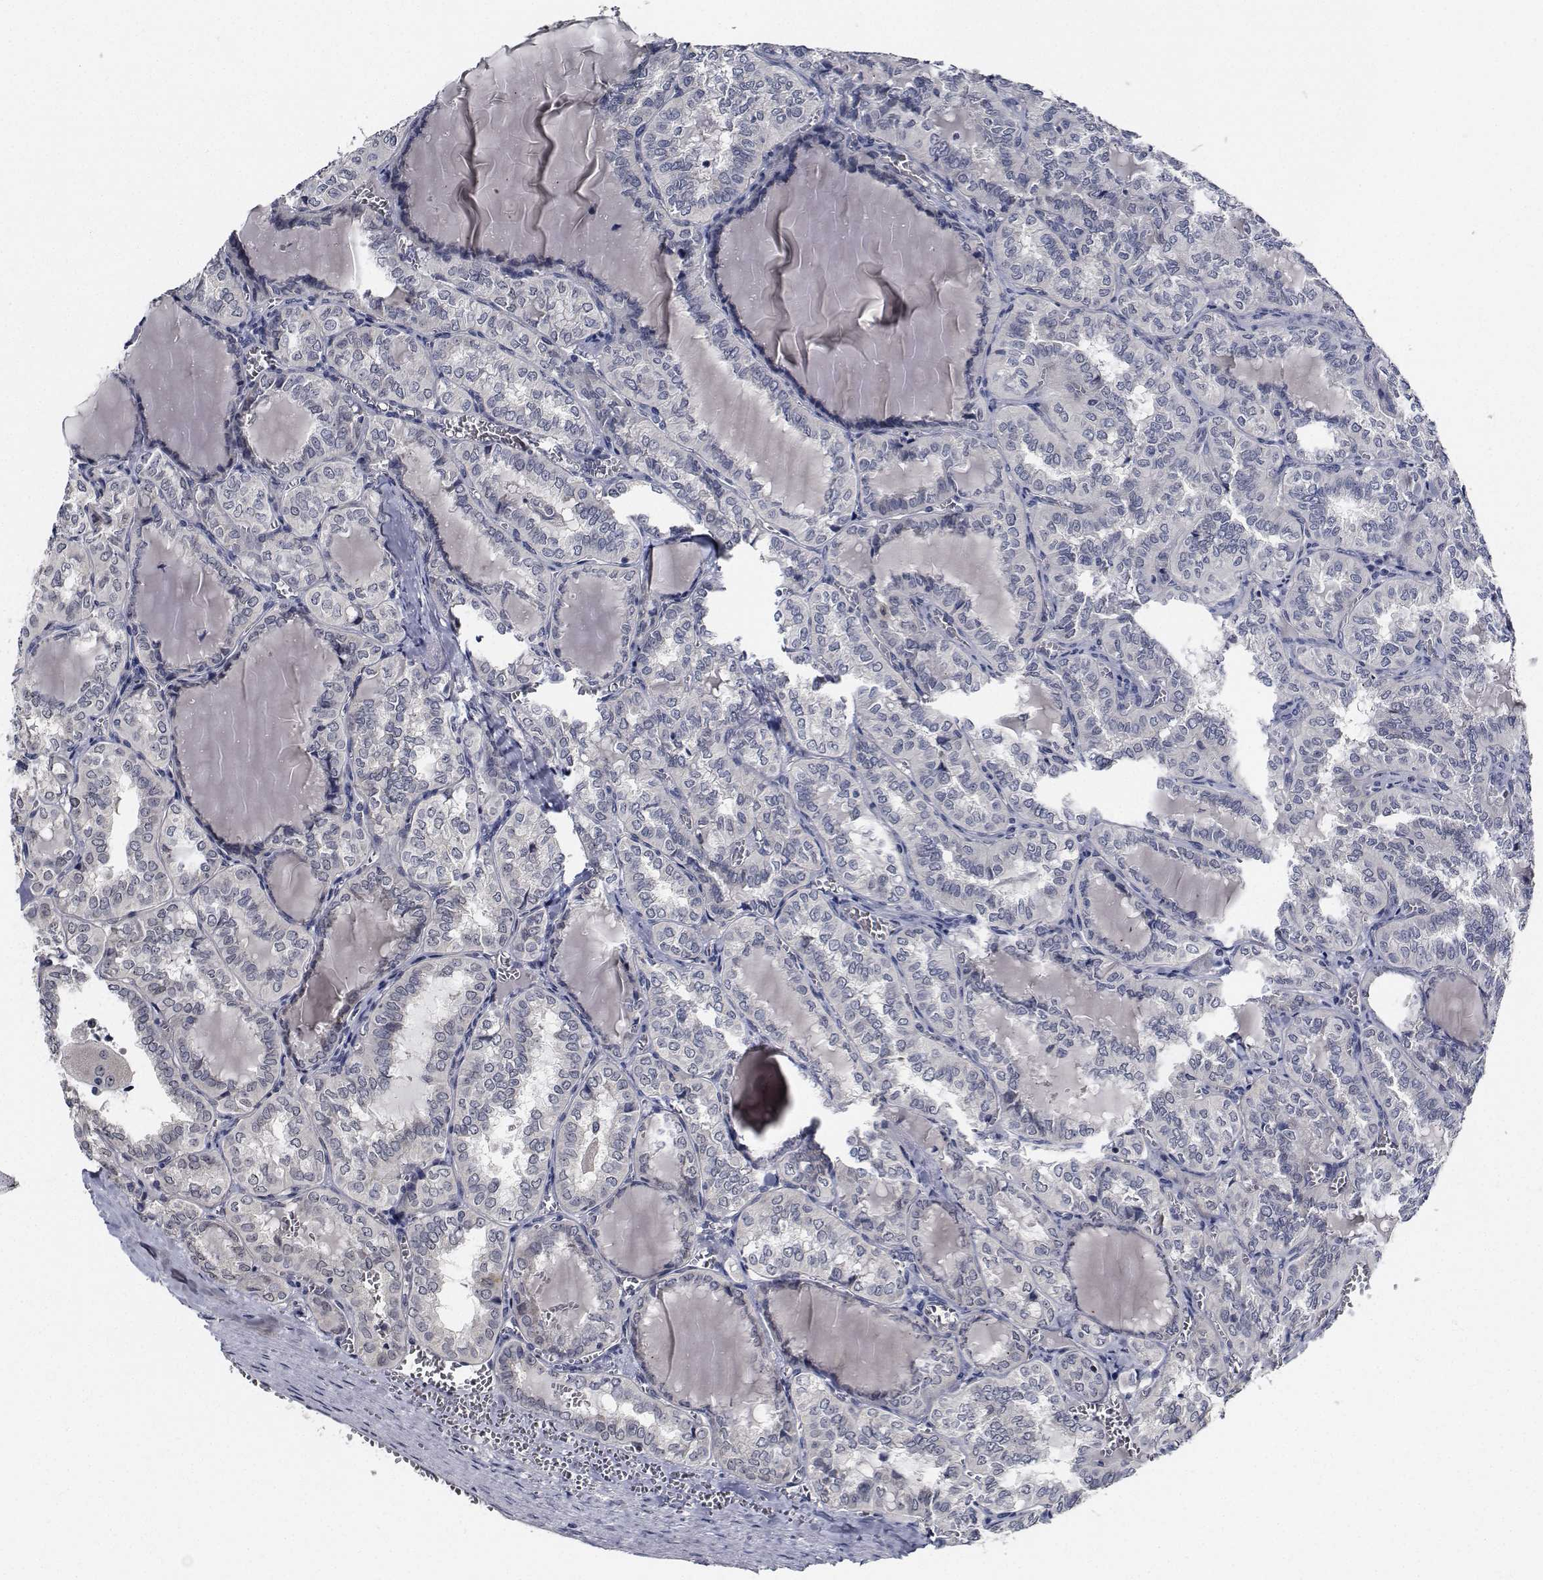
{"staining": {"intensity": "negative", "quantity": "none", "location": "none"}, "tissue": "thyroid cancer", "cell_type": "Tumor cells", "image_type": "cancer", "snomed": [{"axis": "morphology", "description": "Papillary adenocarcinoma, NOS"}, {"axis": "topography", "description": "Thyroid gland"}], "caption": "Image shows no protein staining in tumor cells of papillary adenocarcinoma (thyroid) tissue.", "gene": "NVL", "patient": {"sex": "female", "age": 41}}